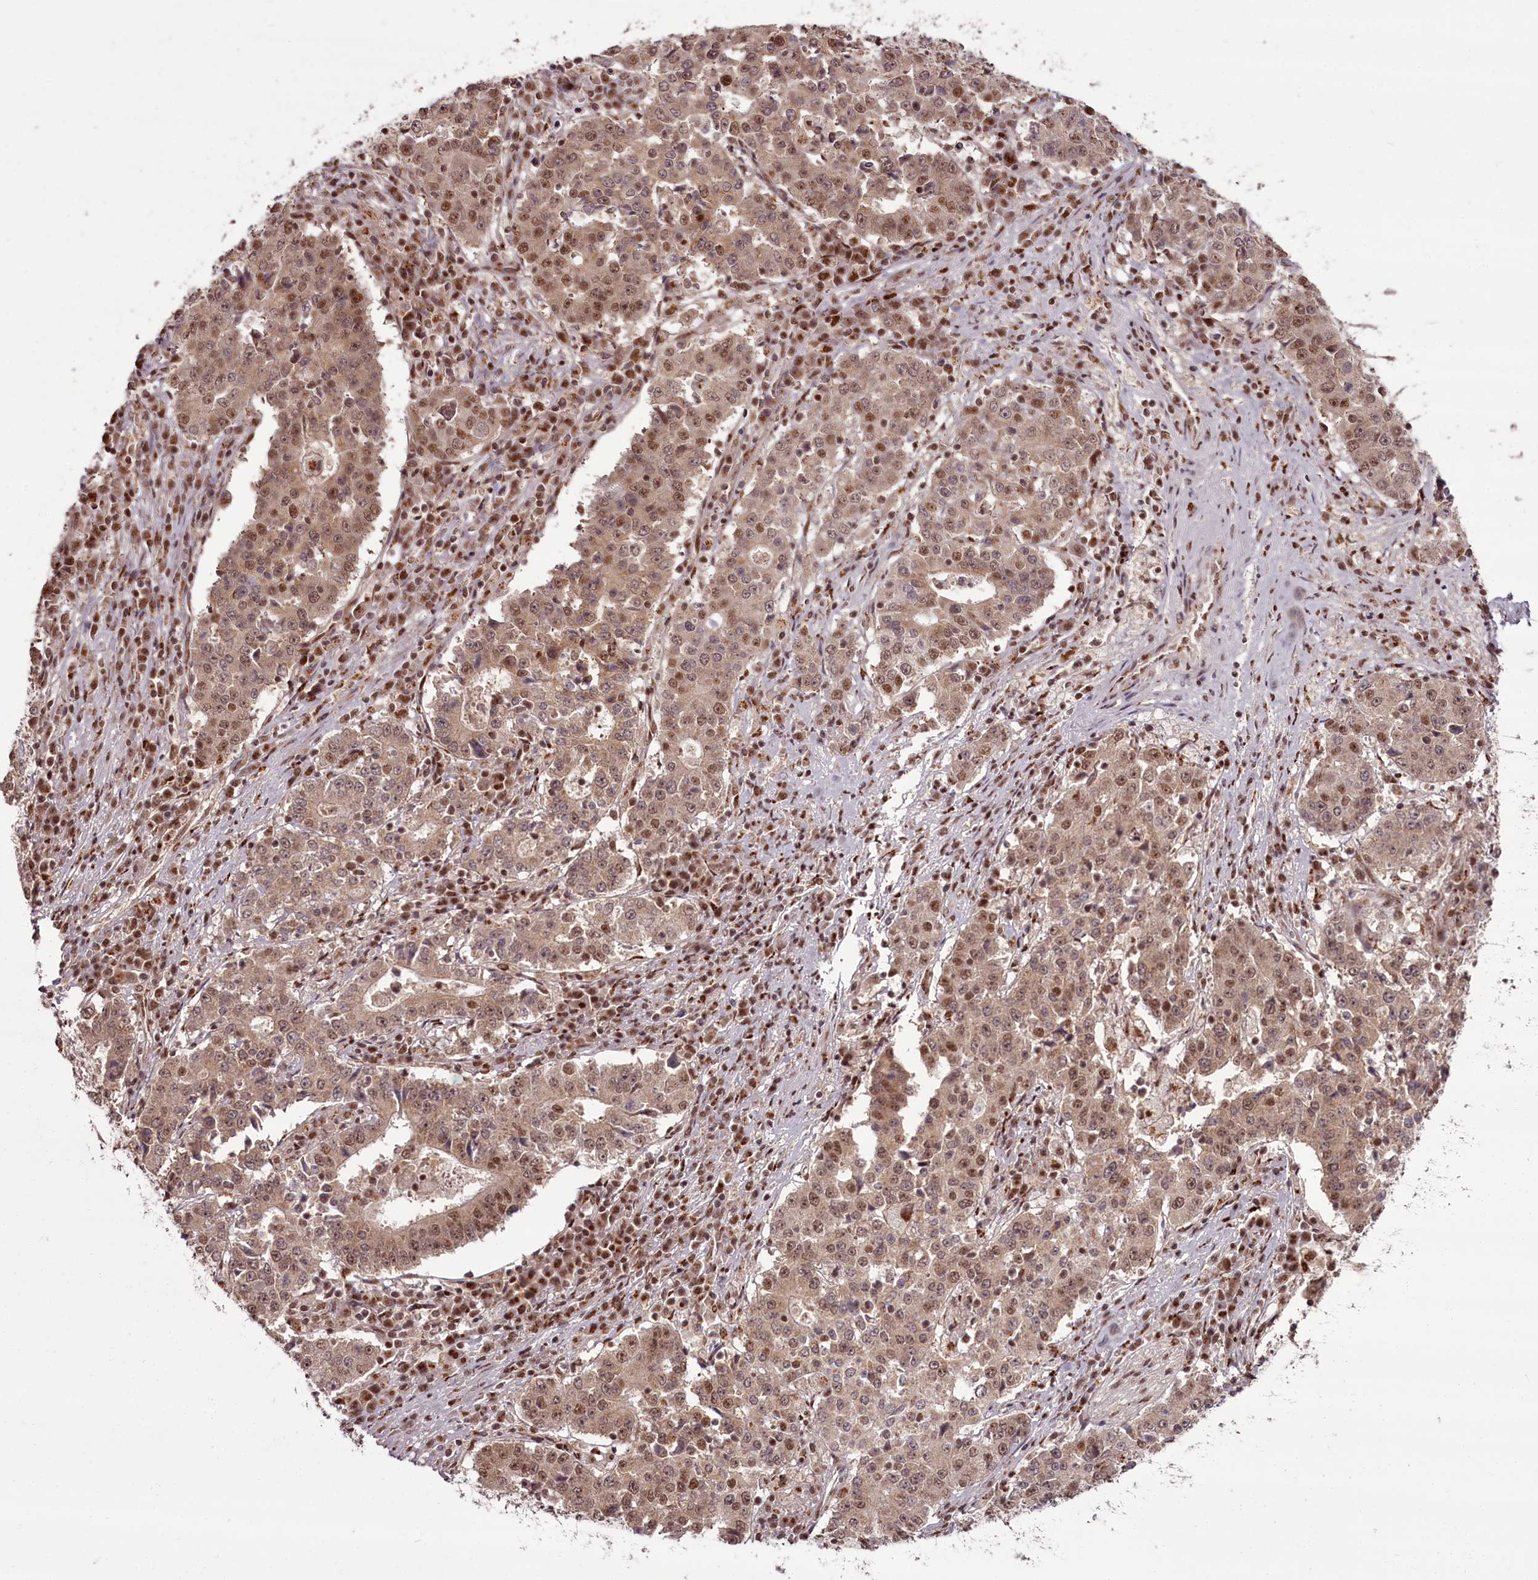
{"staining": {"intensity": "moderate", "quantity": ">75%", "location": "cytoplasmic/membranous,nuclear"}, "tissue": "stomach cancer", "cell_type": "Tumor cells", "image_type": "cancer", "snomed": [{"axis": "morphology", "description": "Adenocarcinoma, NOS"}, {"axis": "topography", "description": "Stomach"}], "caption": "Protein analysis of stomach adenocarcinoma tissue displays moderate cytoplasmic/membranous and nuclear expression in approximately >75% of tumor cells. (DAB (3,3'-diaminobenzidine) IHC, brown staining for protein, blue staining for nuclei).", "gene": "CEP83", "patient": {"sex": "male", "age": 59}}